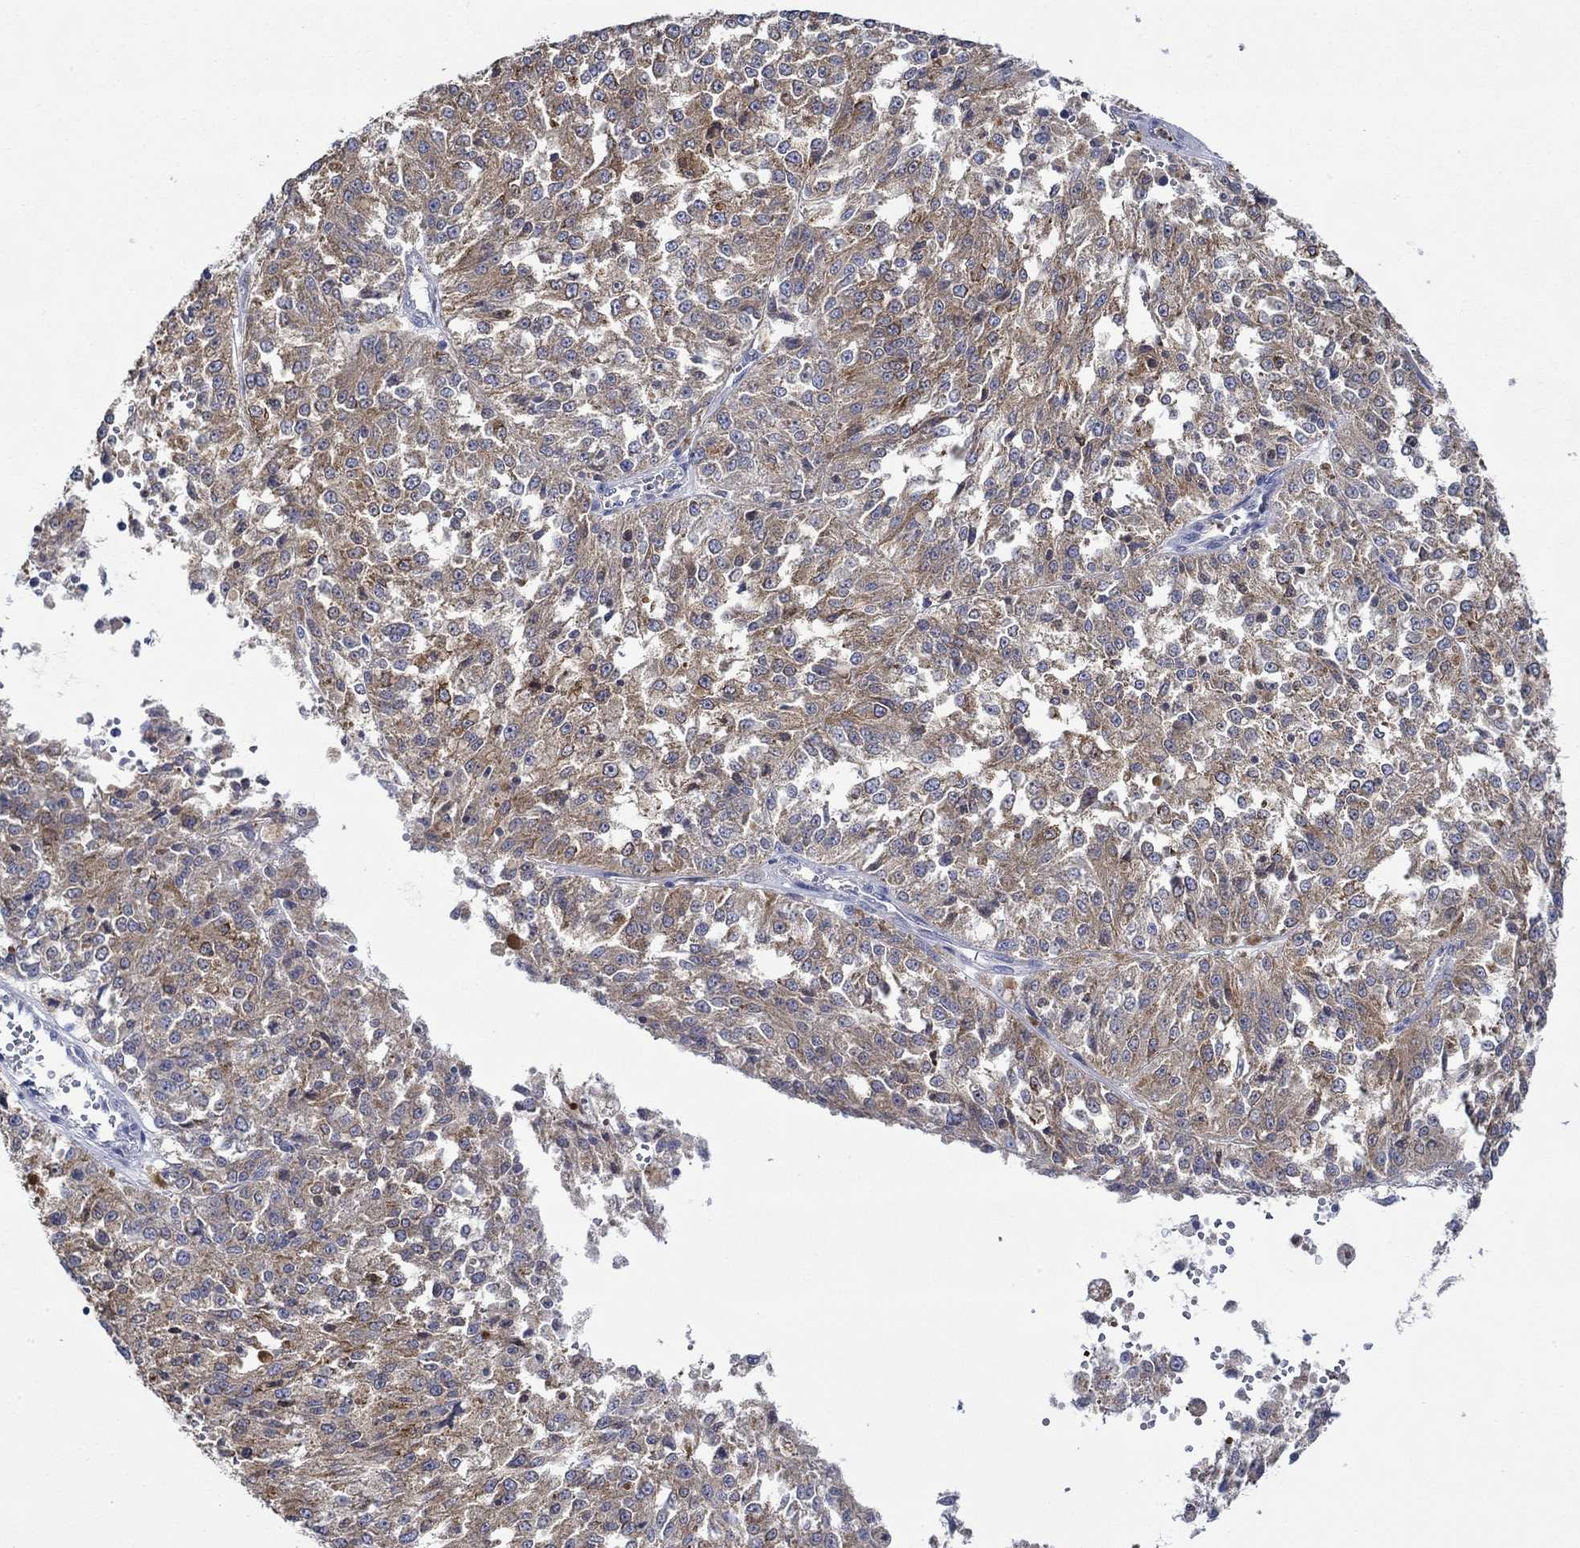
{"staining": {"intensity": "strong", "quantity": "25%-75%", "location": "cytoplasmic/membranous"}, "tissue": "melanoma", "cell_type": "Tumor cells", "image_type": "cancer", "snomed": [{"axis": "morphology", "description": "Malignant melanoma, Metastatic site"}, {"axis": "topography", "description": "Lymph node"}], "caption": "Protein expression analysis of human melanoma reveals strong cytoplasmic/membranous positivity in about 25%-75% of tumor cells.", "gene": "SLC27A3", "patient": {"sex": "female", "age": 64}}